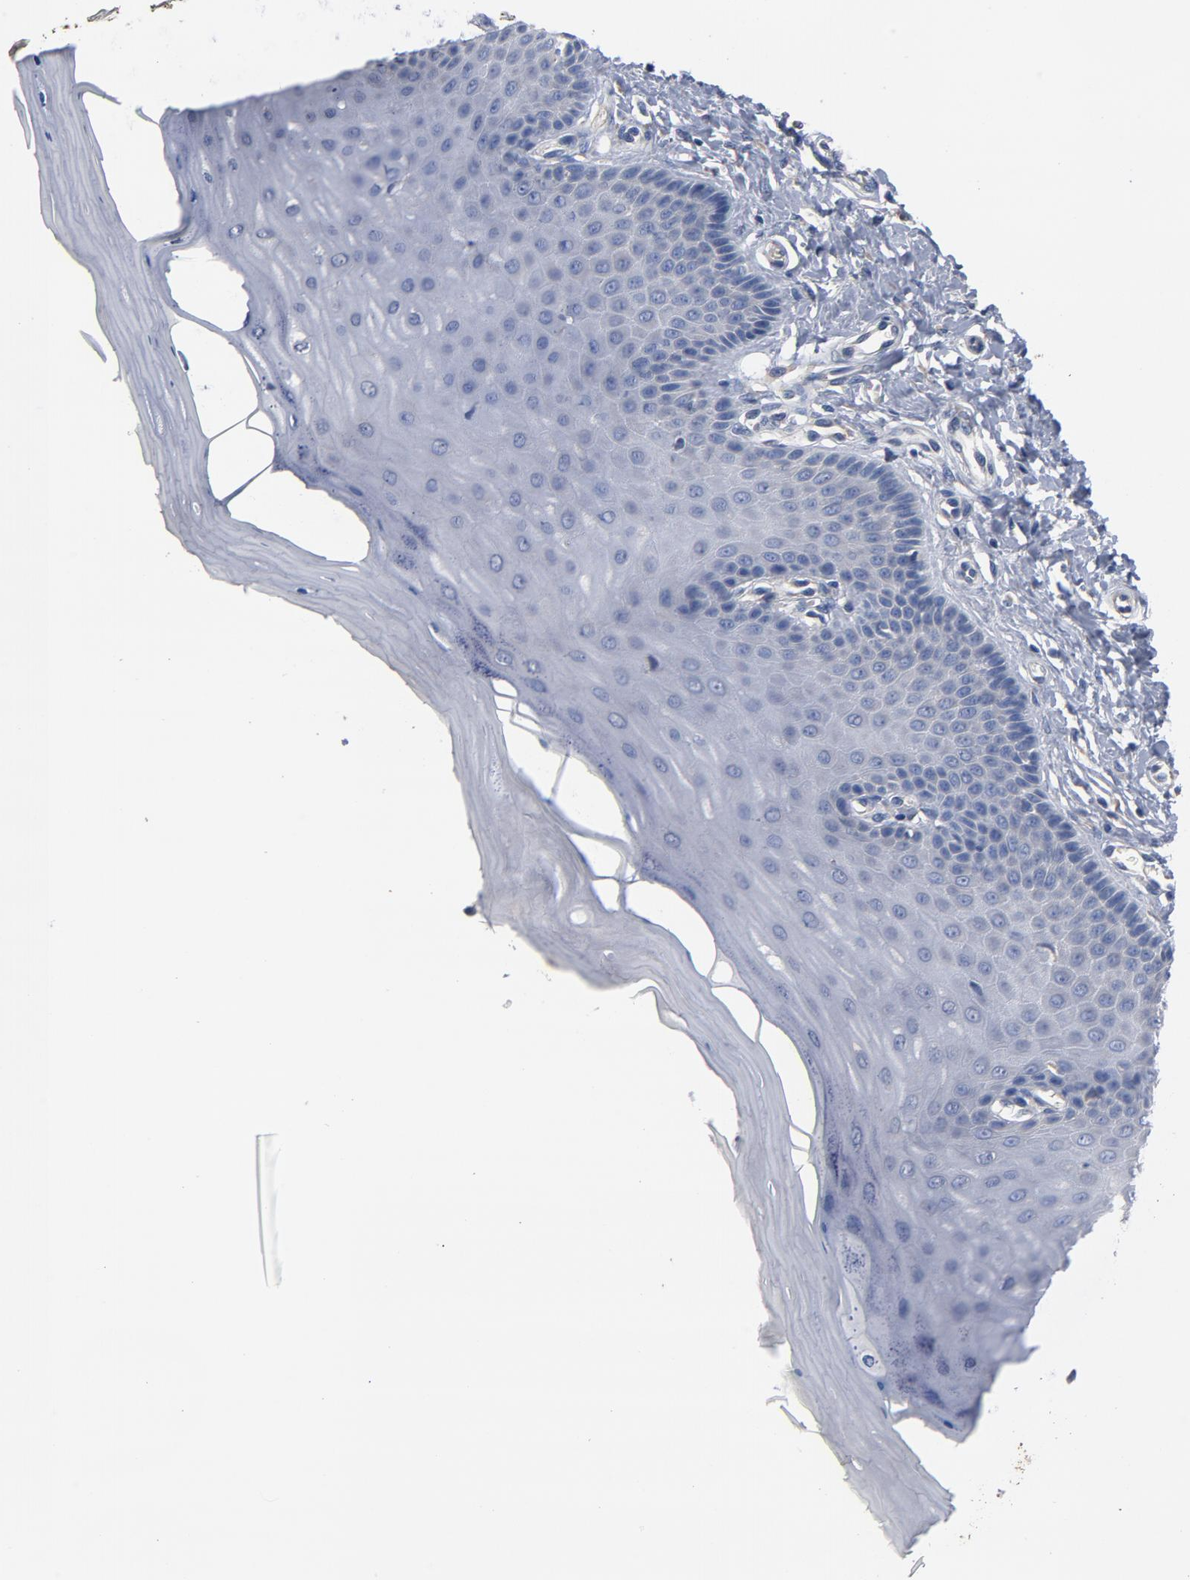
{"staining": {"intensity": "moderate", "quantity": "<25%", "location": "cytoplasmic/membranous"}, "tissue": "cervix", "cell_type": "Glandular cells", "image_type": "normal", "snomed": [{"axis": "morphology", "description": "Normal tissue, NOS"}, {"axis": "topography", "description": "Cervix"}], "caption": "High-magnification brightfield microscopy of unremarkable cervix stained with DAB (brown) and counterstained with hematoxylin (blue). glandular cells exhibit moderate cytoplasmic/membranous staining is present in about<25% of cells.", "gene": "TLR4", "patient": {"sex": "female", "age": 55}}